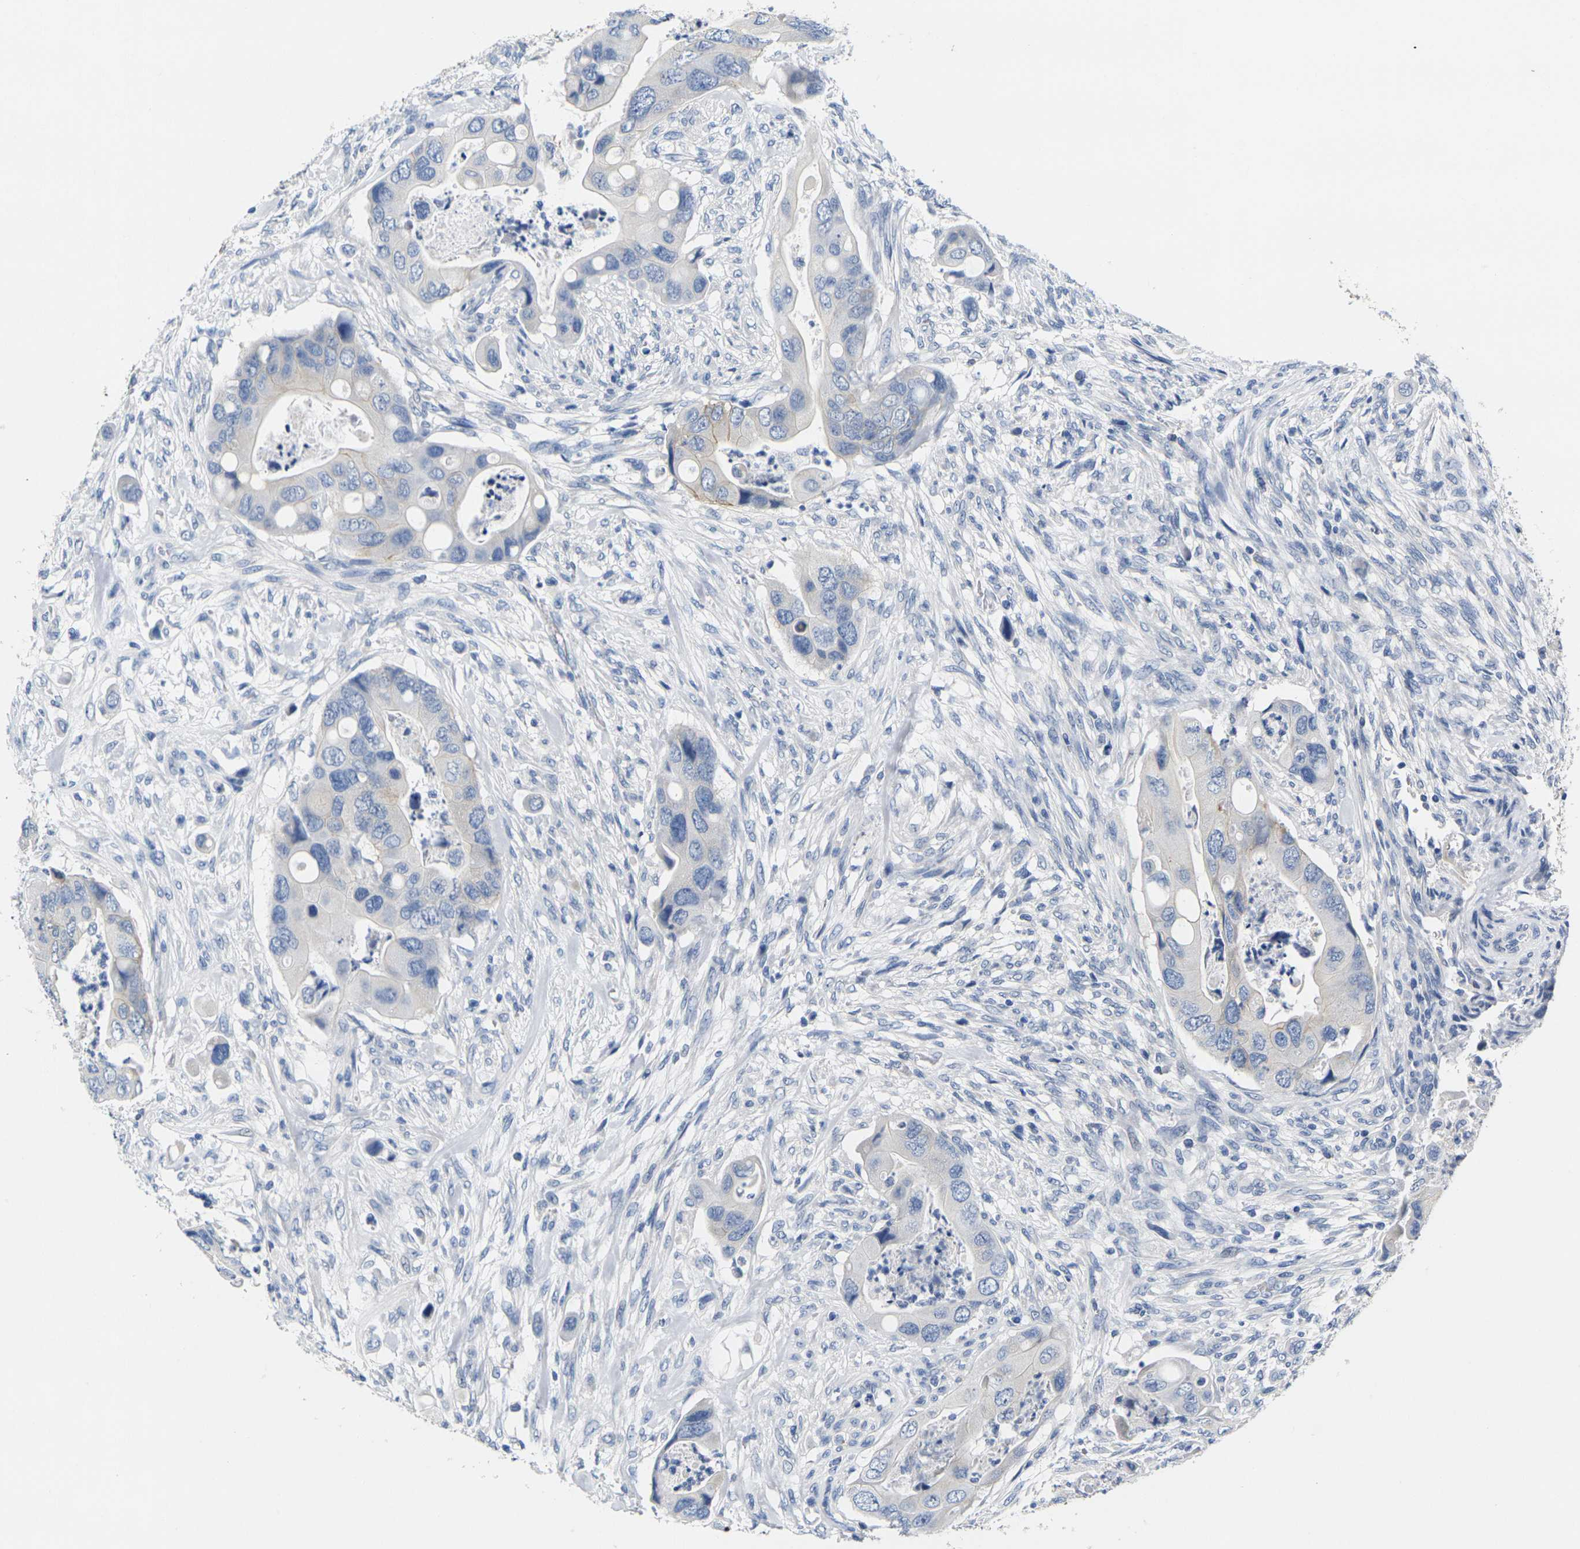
{"staining": {"intensity": "negative", "quantity": "none", "location": "none"}, "tissue": "colorectal cancer", "cell_type": "Tumor cells", "image_type": "cancer", "snomed": [{"axis": "morphology", "description": "Adenocarcinoma, NOS"}, {"axis": "topography", "description": "Rectum"}], "caption": "Tumor cells show no significant protein positivity in colorectal adenocarcinoma. (Immunohistochemistry, brightfield microscopy, high magnification).", "gene": "NOCT", "patient": {"sex": "female", "age": 57}}